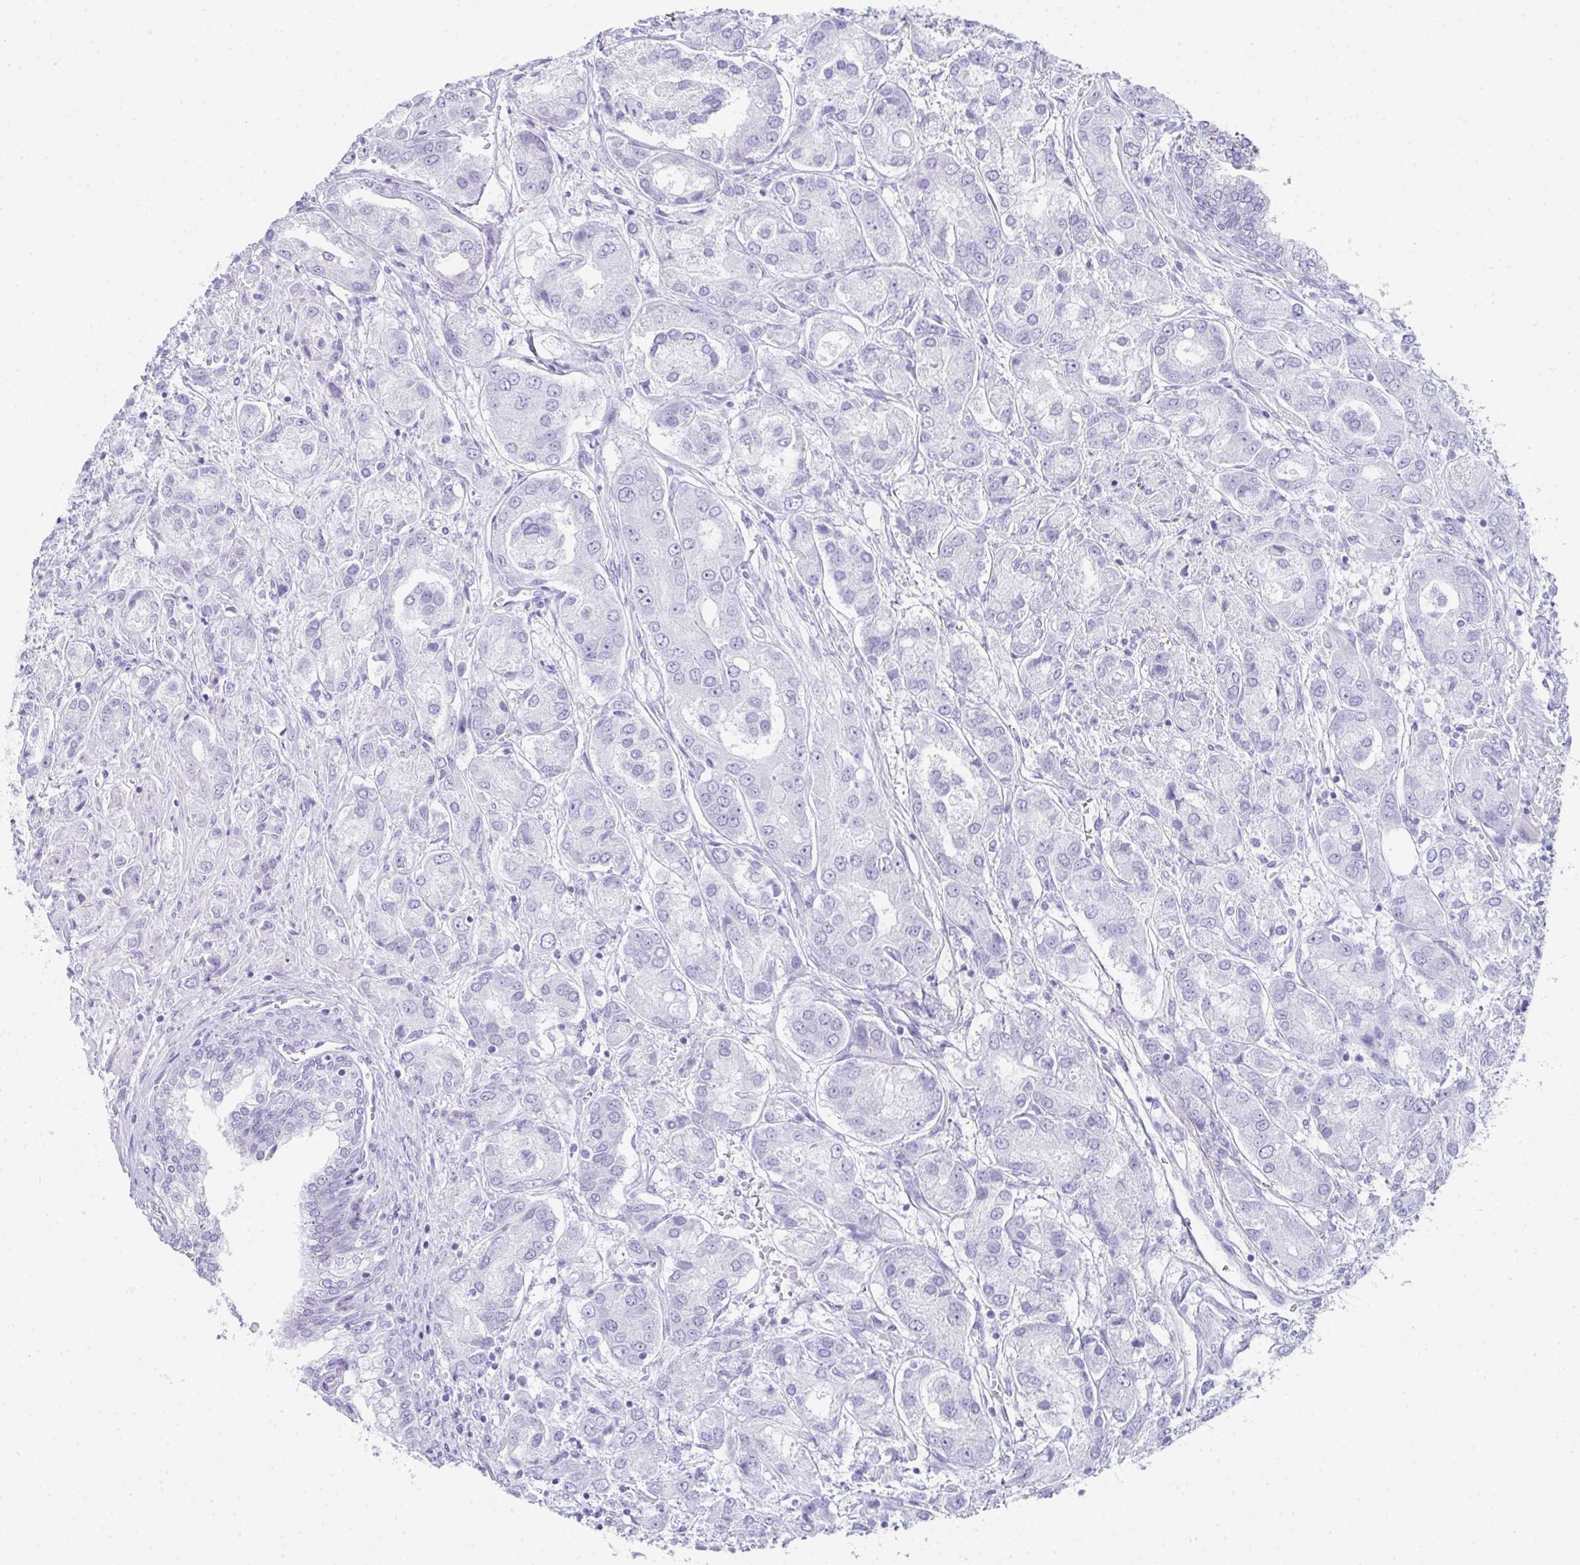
{"staining": {"intensity": "negative", "quantity": "none", "location": "none"}, "tissue": "prostate cancer", "cell_type": "Tumor cells", "image_type": "cancer", "snomed": [{"axis": "morphology", "description": "Adenocarcinoma, High grade"}, {"axis": "topography", "description": "Prostate"}], "caption": "IHC of prostate high-grade adenocarcinoma shows no positivity in tumor cells. The staining was performed using DAB to visualize the protein expression in brown, while the nuclei were stained in blue with hematoxylin (Magnification: 20x).", "gene": "RLF", "patient": {"sex": "male", "age": 67}}